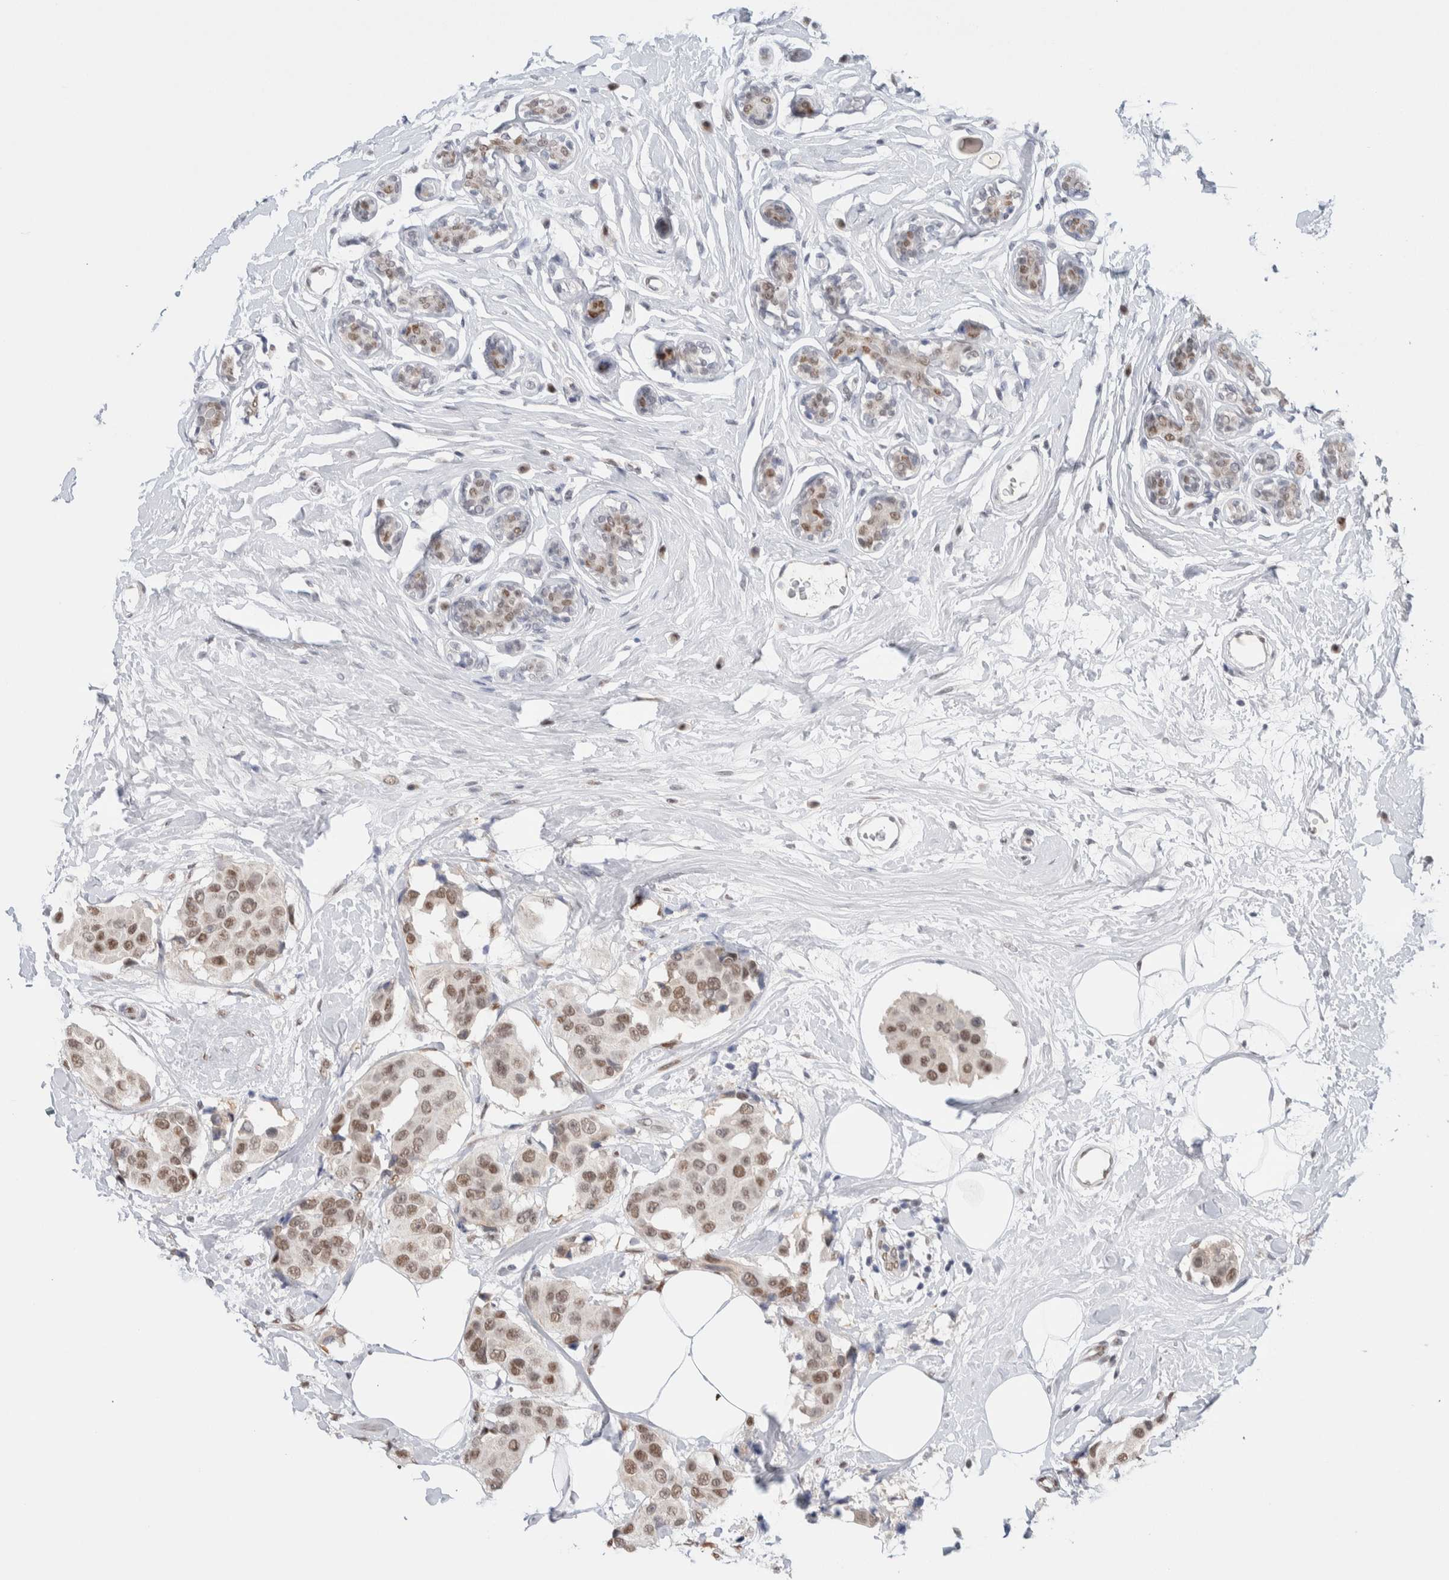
{"staining": {"intensity": "moderate", "quantity": ">75%", "location": "nuclear"}, "tissue": "breast cancer", "cell_type": "Tumor cells", "image_type": "cancer", "snomed": [{"axis": "morphology", "description": "Normal tissue, NOS"}, {"axis": "morphology", "description": "Duct carcinoma"}, {"axis": "topography", "description": "Breast"}], "caption": "Immunohistochemical staining of human infiltrating ductal carcinoma (breast) exhibits moderate nuclear protein expression in about >75% of tumor cells.", "gene": "PRMT1", "patient": {"sex": "female", "age": 39}}